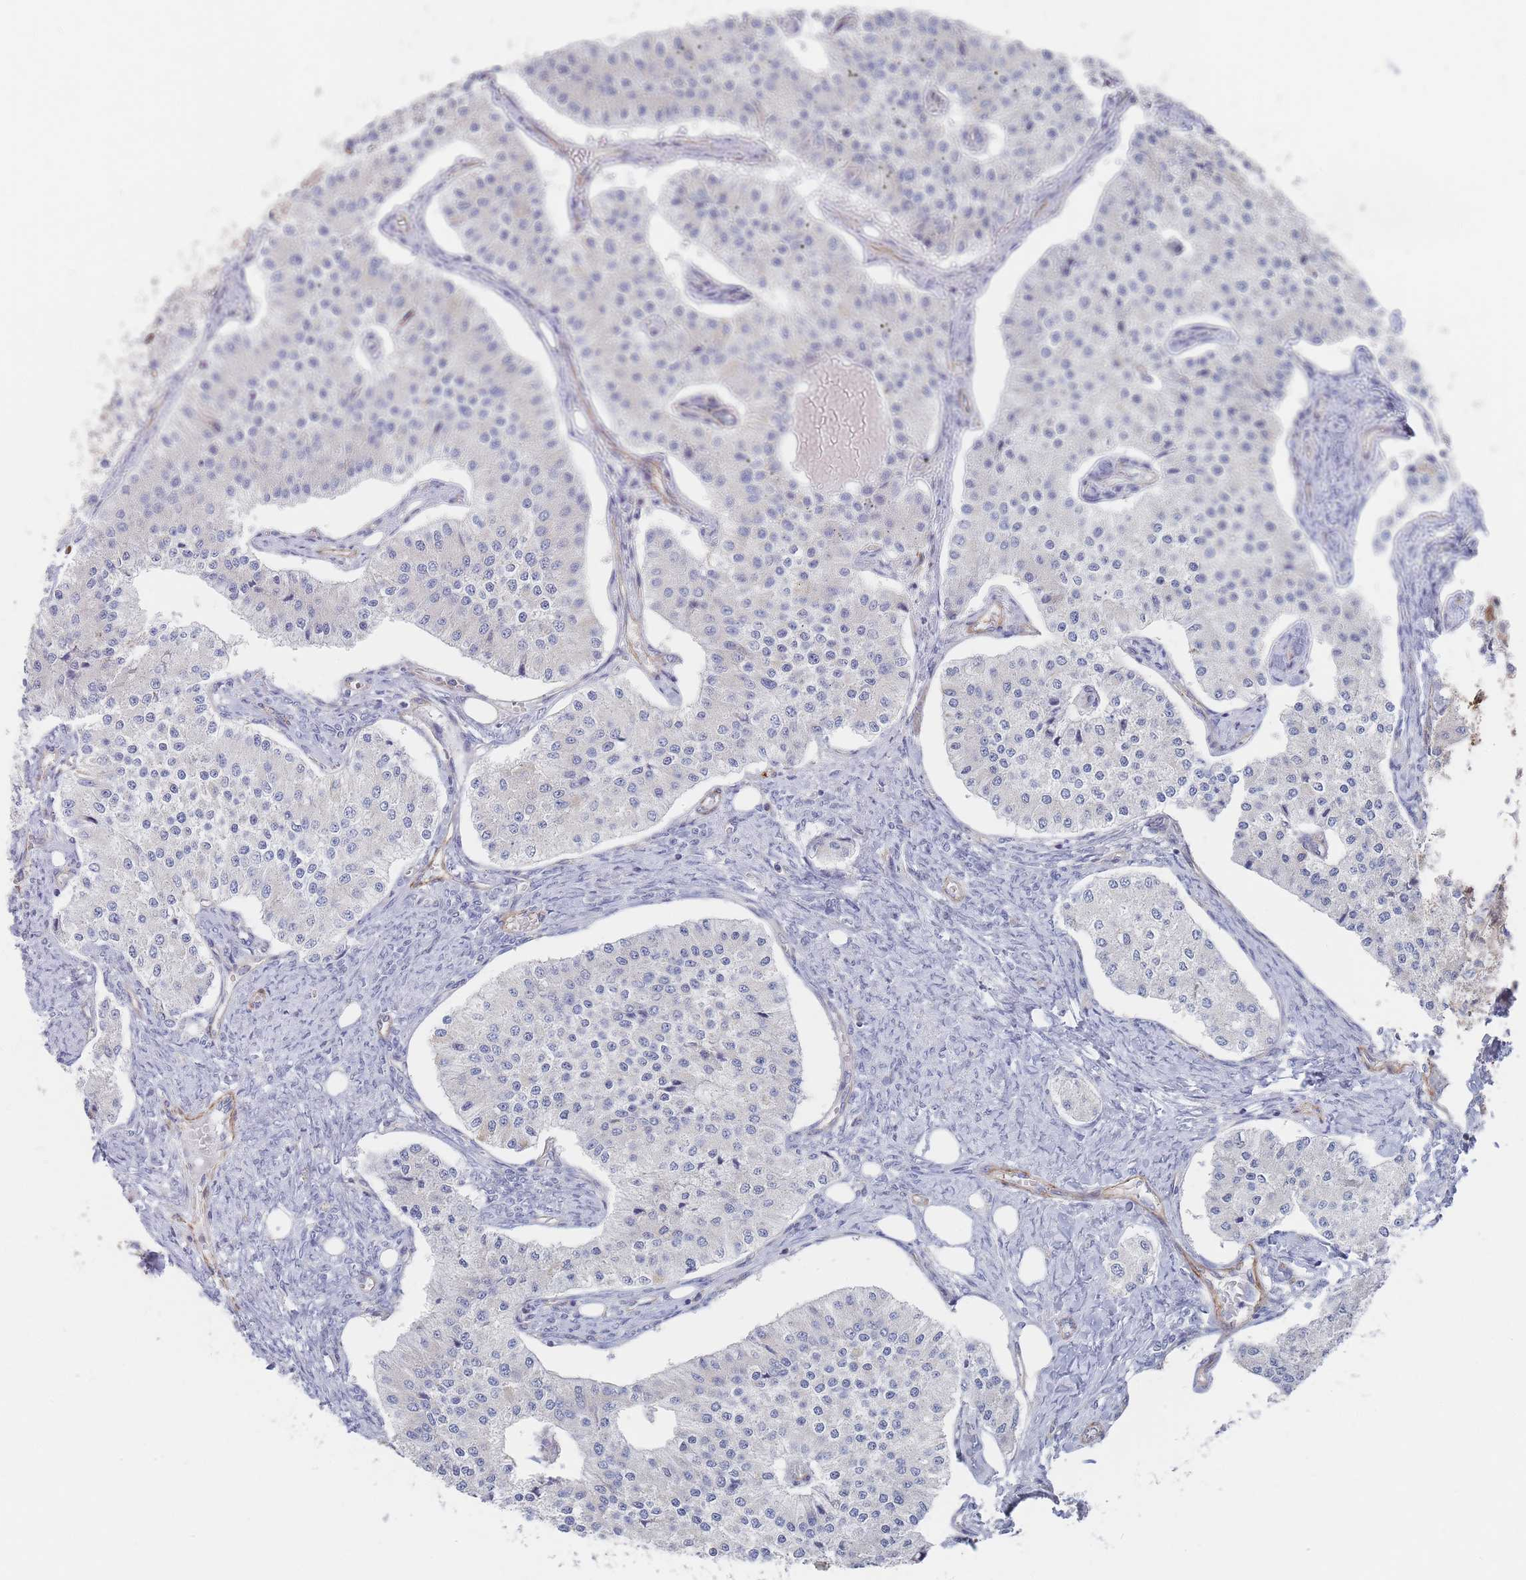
{"staining": {"intensity": "negative", "quantity": "none", "location": "none"}, "tissue": "carcinoid", "cell_type": "Tumor cells", "image_type": "cancer", "snomed": [{"axis": "morphology", "description": "Carcinoid, malignant, NOS"}, {"axis": "topography", "description": "Colon"}], "caption": "Carcinoid was stained to show a protein in brown. There is no significant staining in tumor cells. (Brightfield microscopy of DAB immunohistochemistry (IHC) at high magnification).", "gene": "G6PC1", "patient": {"sex": "female", "age": 52}}